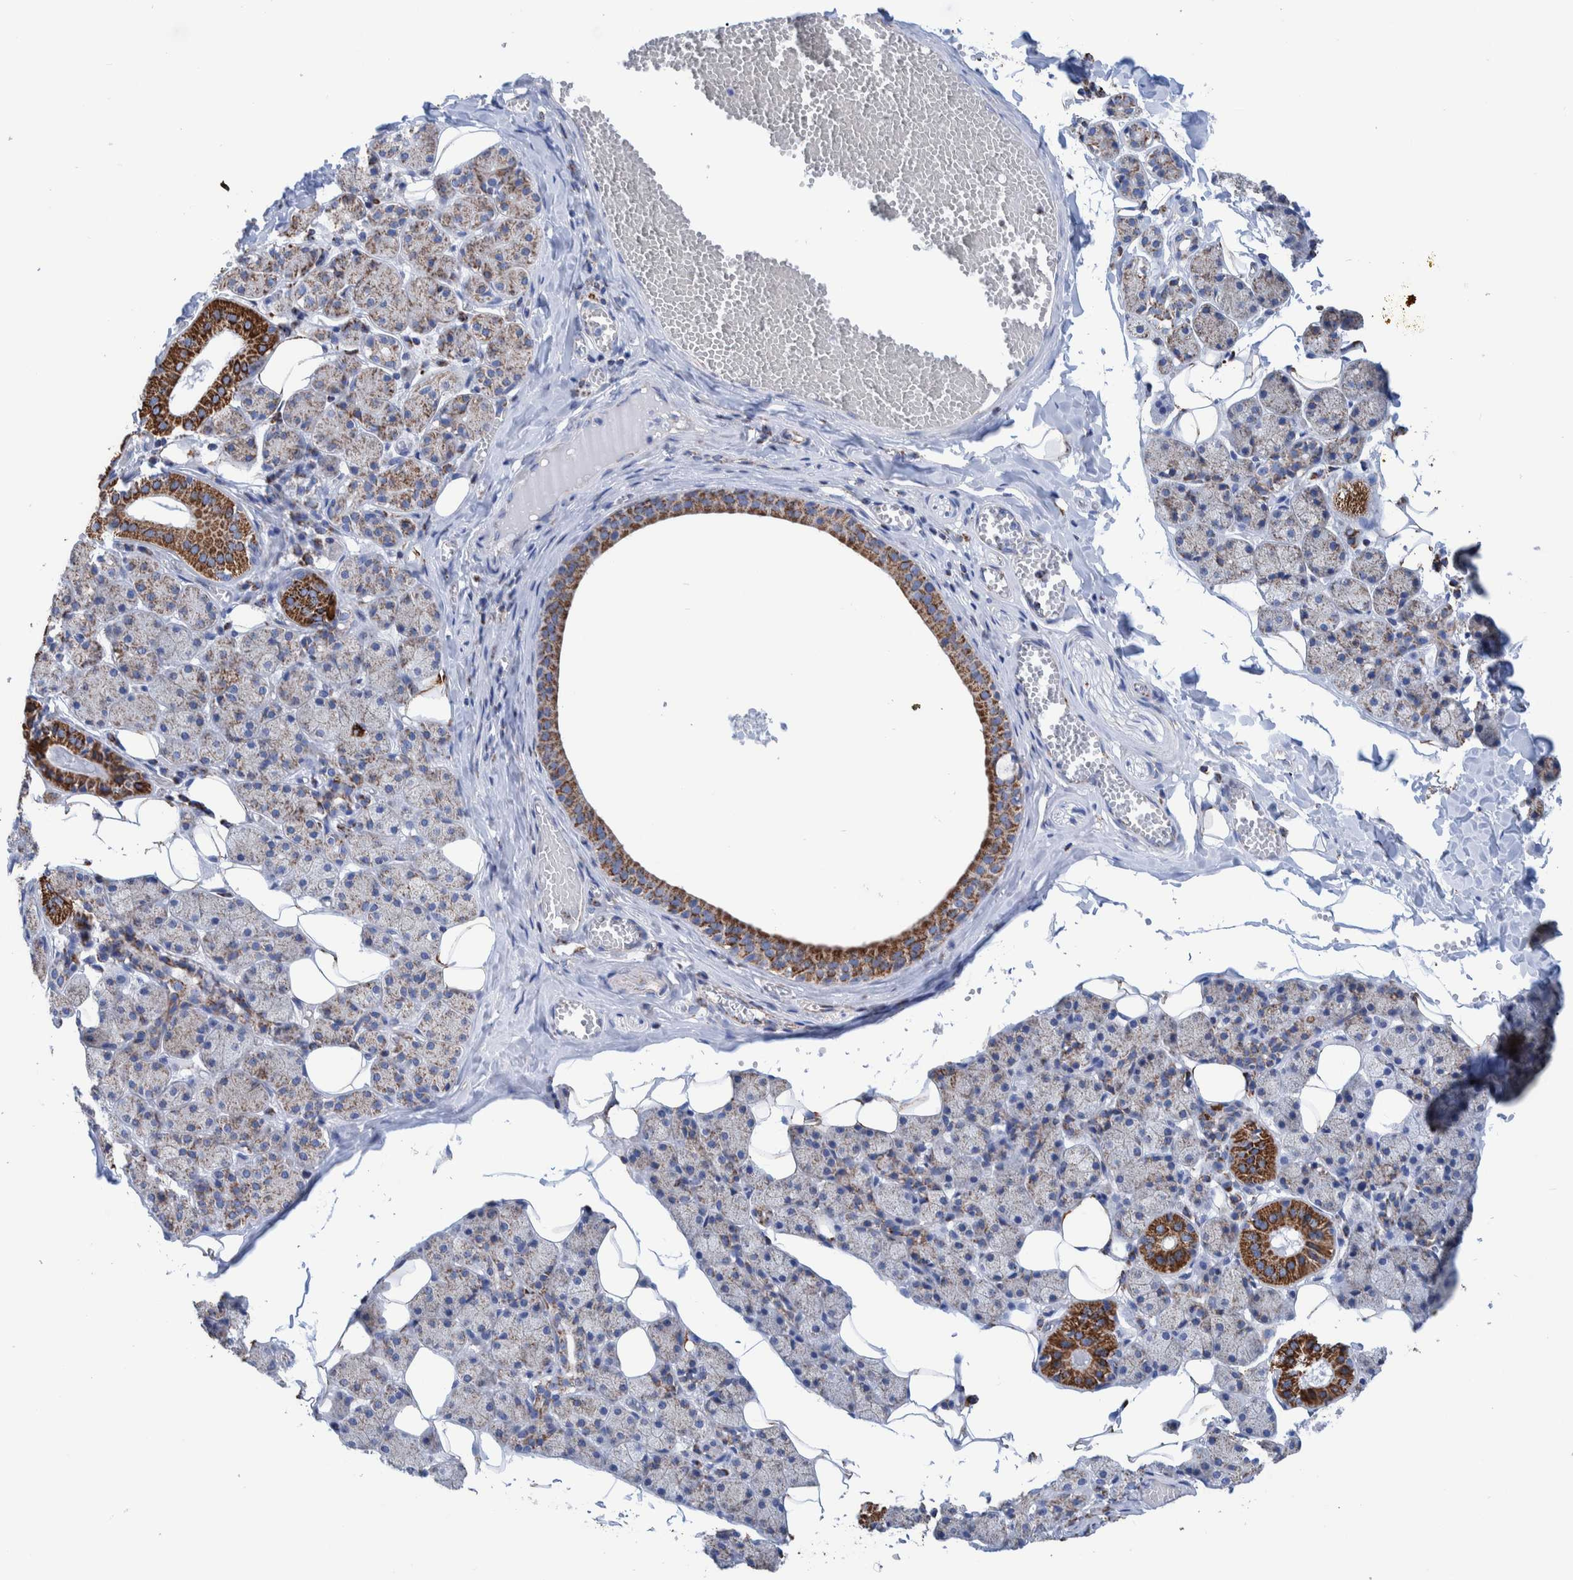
{"staining": {"intensity": "strong", "quantity": "<25%", "location": "cytoplasmic/membranous"}, "tissue": "salivary gland", "cell_type": "Glandular cells", "image_type": "normal", "snomed": [{"axis": "morphology", "description": "Normal tissue, NOS"}, {"axis": "topography", "description": "Salivary gland"}], "caption": "Immunohistochemical staining of unremarkable human salivary gland demonstrates medium levels of strong cytoplasmic/membranous positivity in approximately <25% of glandular cells. (DAB IHC with brightfield microscopy, high magnification).", "gene": "DECR1", "patient": {"sex": "female", "age": 33}}